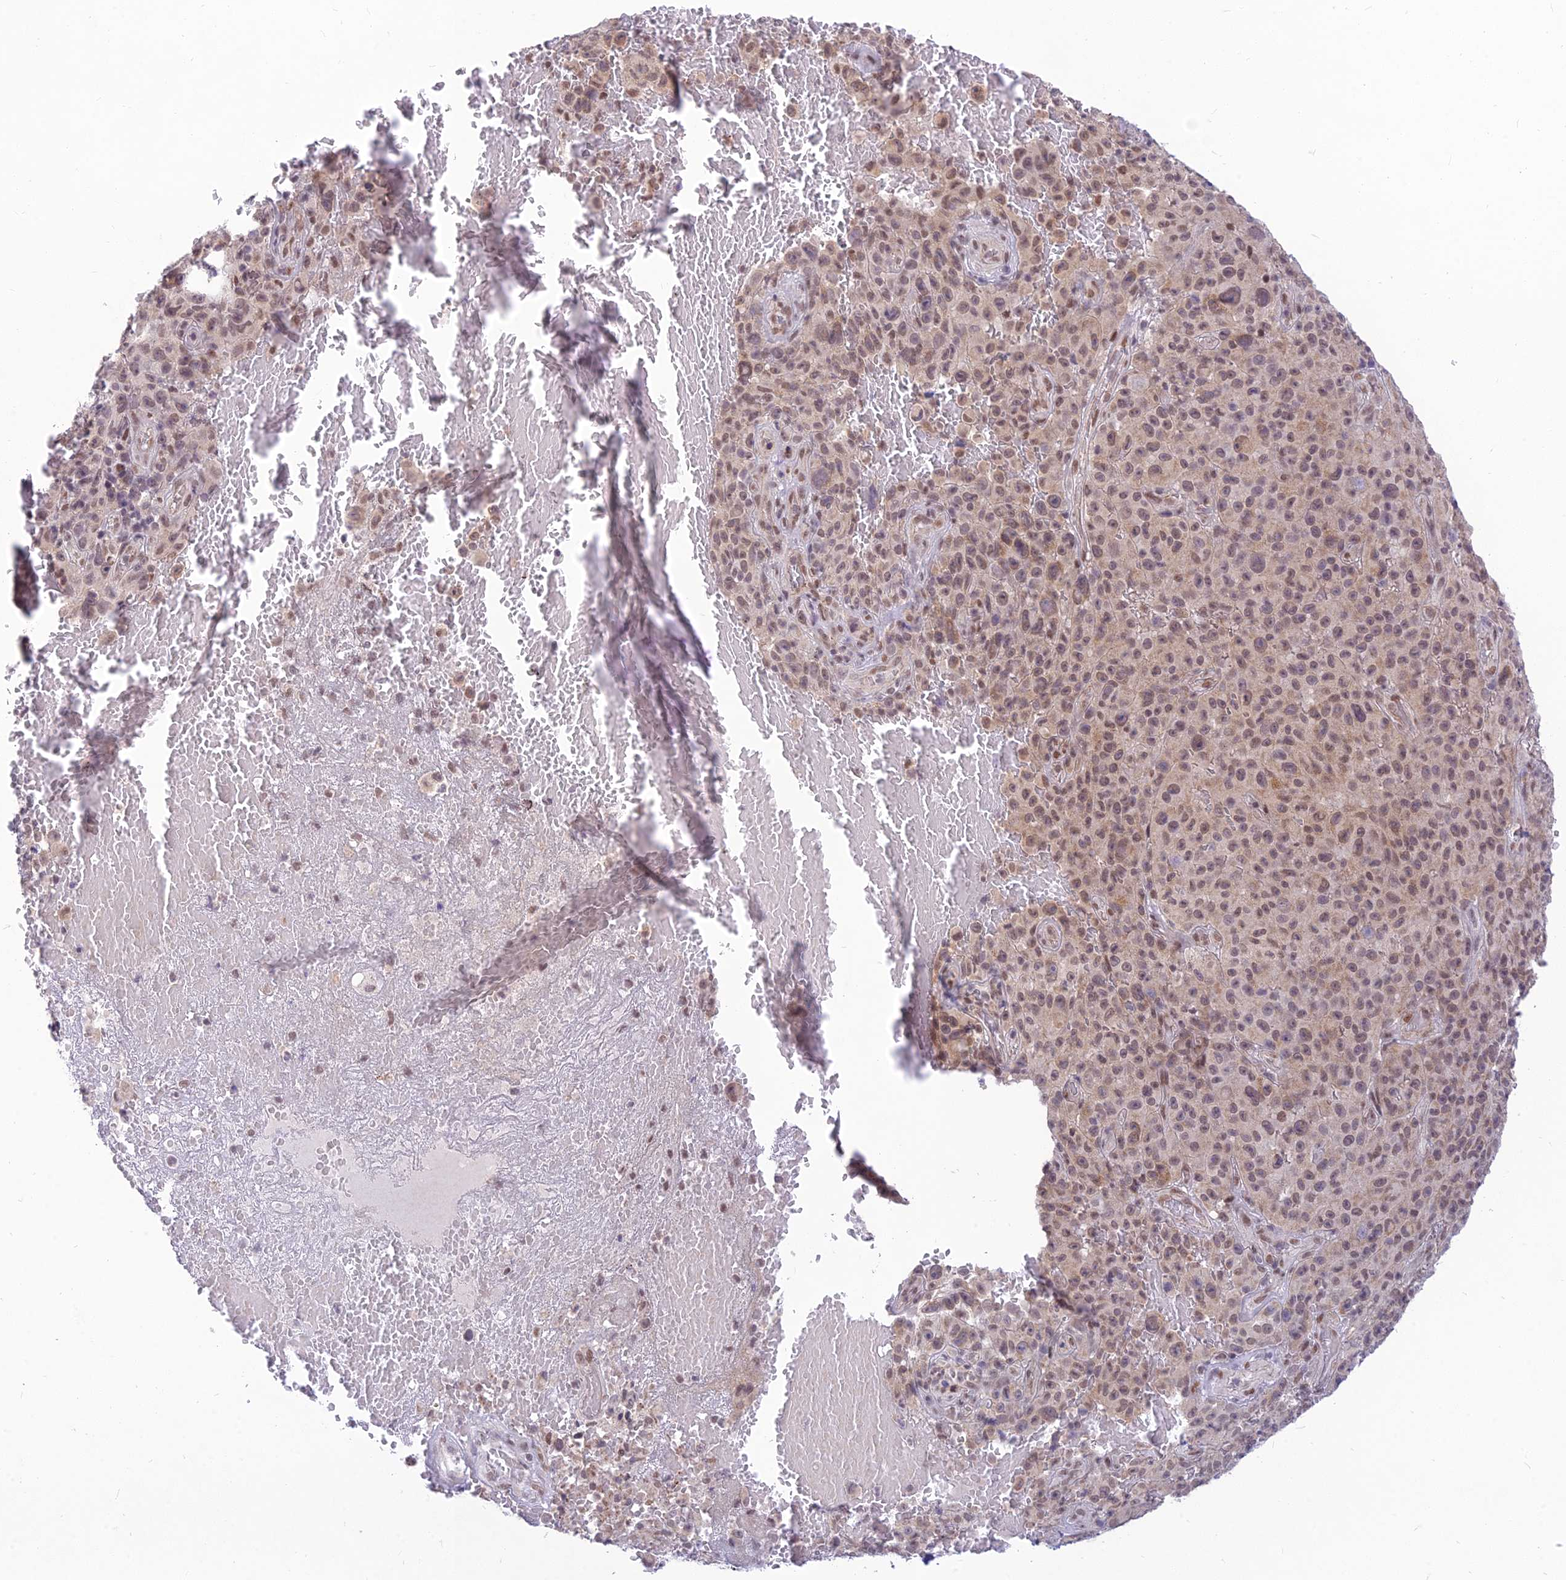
{"staining": {"intensity": "moderate", "quantity": ">75%", "location": "nuclear"}, "tissue": "melanoma", "cell_type": "Tumor cells", "image_type": "cancer", "snomed": [{"axis": "morphology", "description": "Malignant melanoma, NOS"}, {"axis": "topography", "description": "Skin"}], "caption": "Moderate nuclear protein staining is appreciated in about >75% of tumor cells in melanoma.", "gene": "MICOS13", "patient": {"sex": "female", "age": 82}}